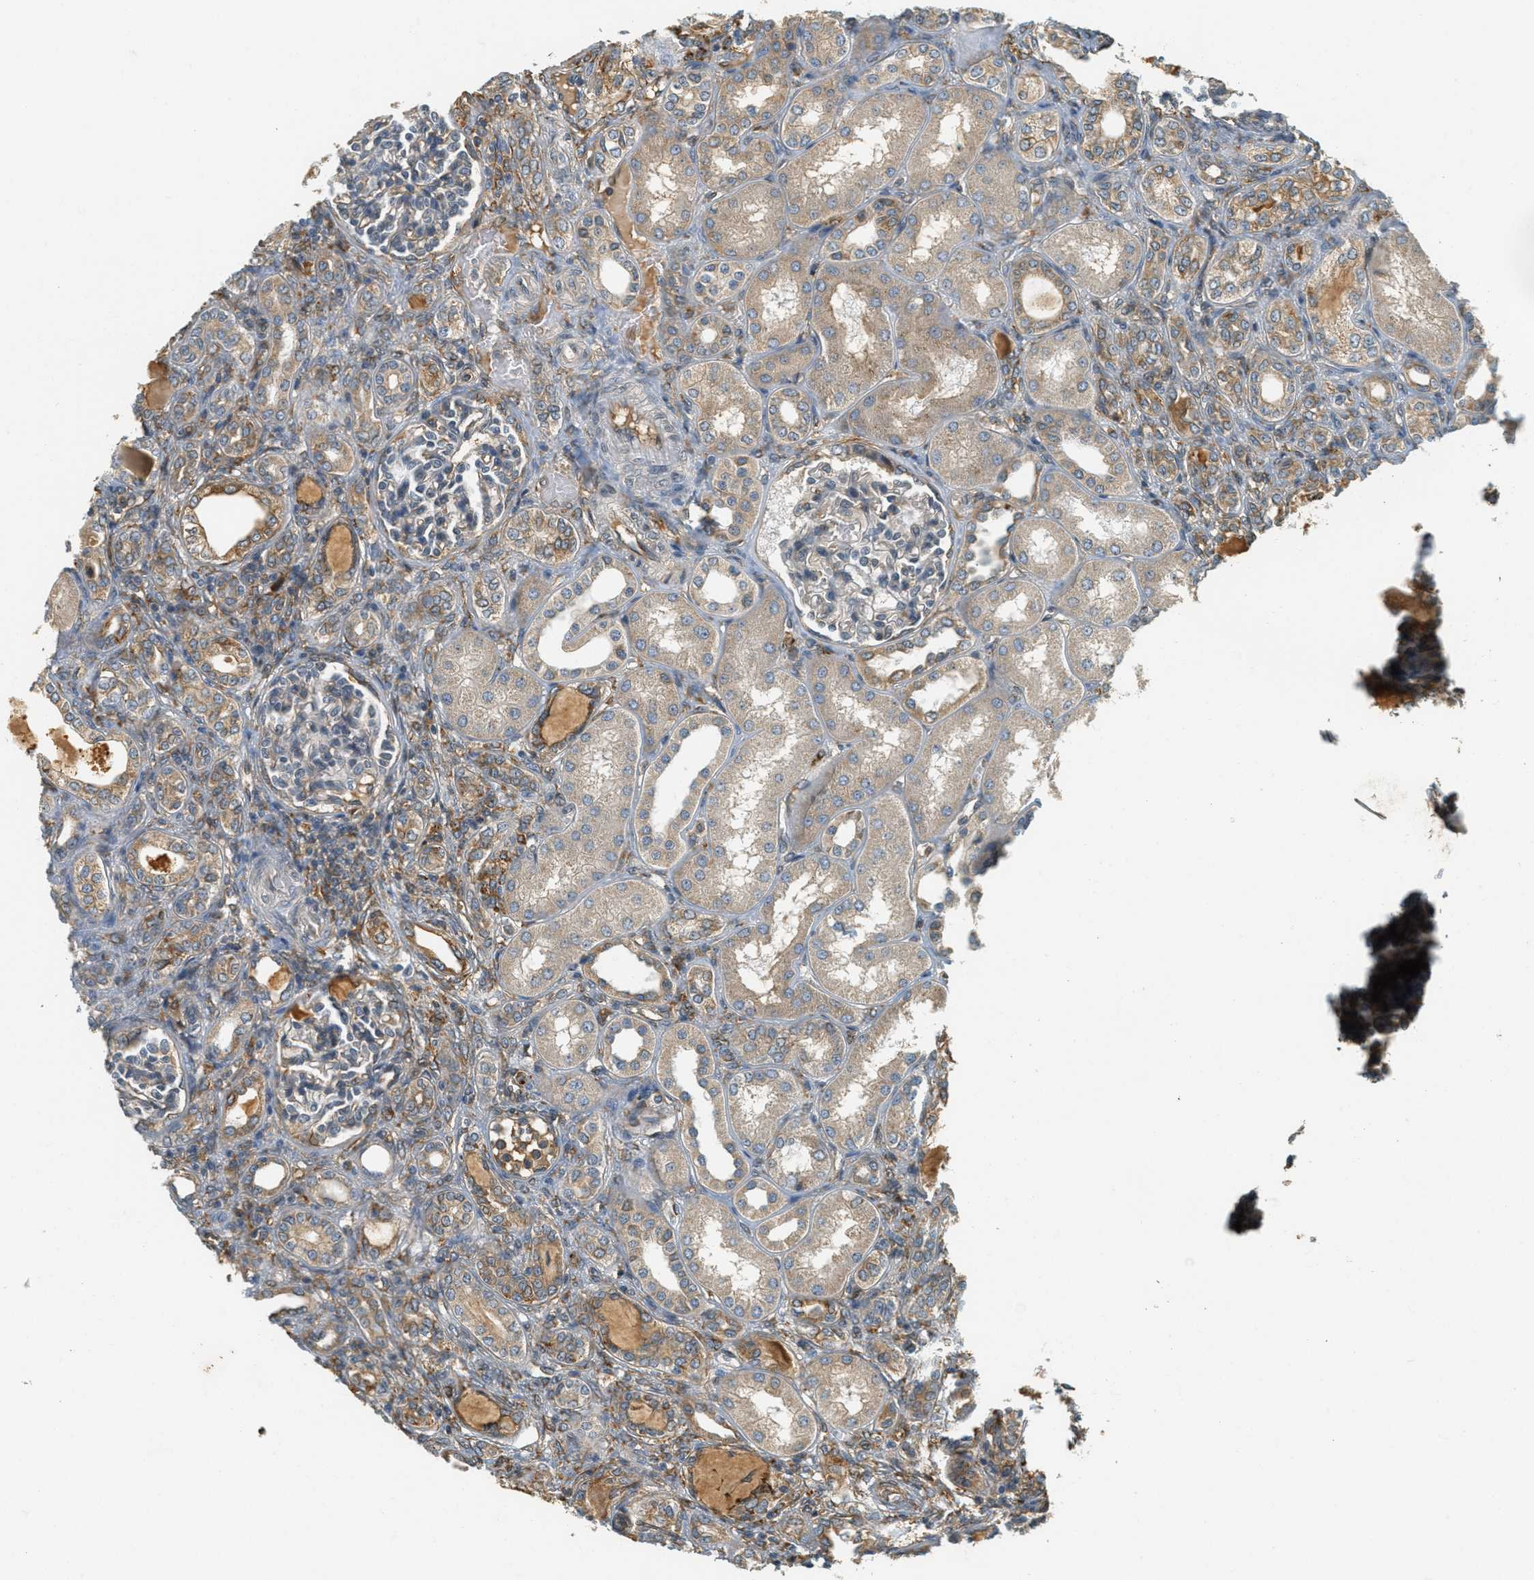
{"staining": {"intensity": "weak", "quantity": "<25%", "location": "cytoplasmic/membranous"}, "tissue": "kidney", "cell_type": "Cells in glomeruli", "image_type": "normal", "snomed": [{"axis": "morphology", "description": "Normal tissue, NOS"}, {"axis": "topography", "description": "Kidney"}], "caption": "Immunohistochemical staining of normal human kidney displays no significant staining in cells in glomeruli.", "gene": "PDK1", "patient": {"sex": "male", "age": 7}}